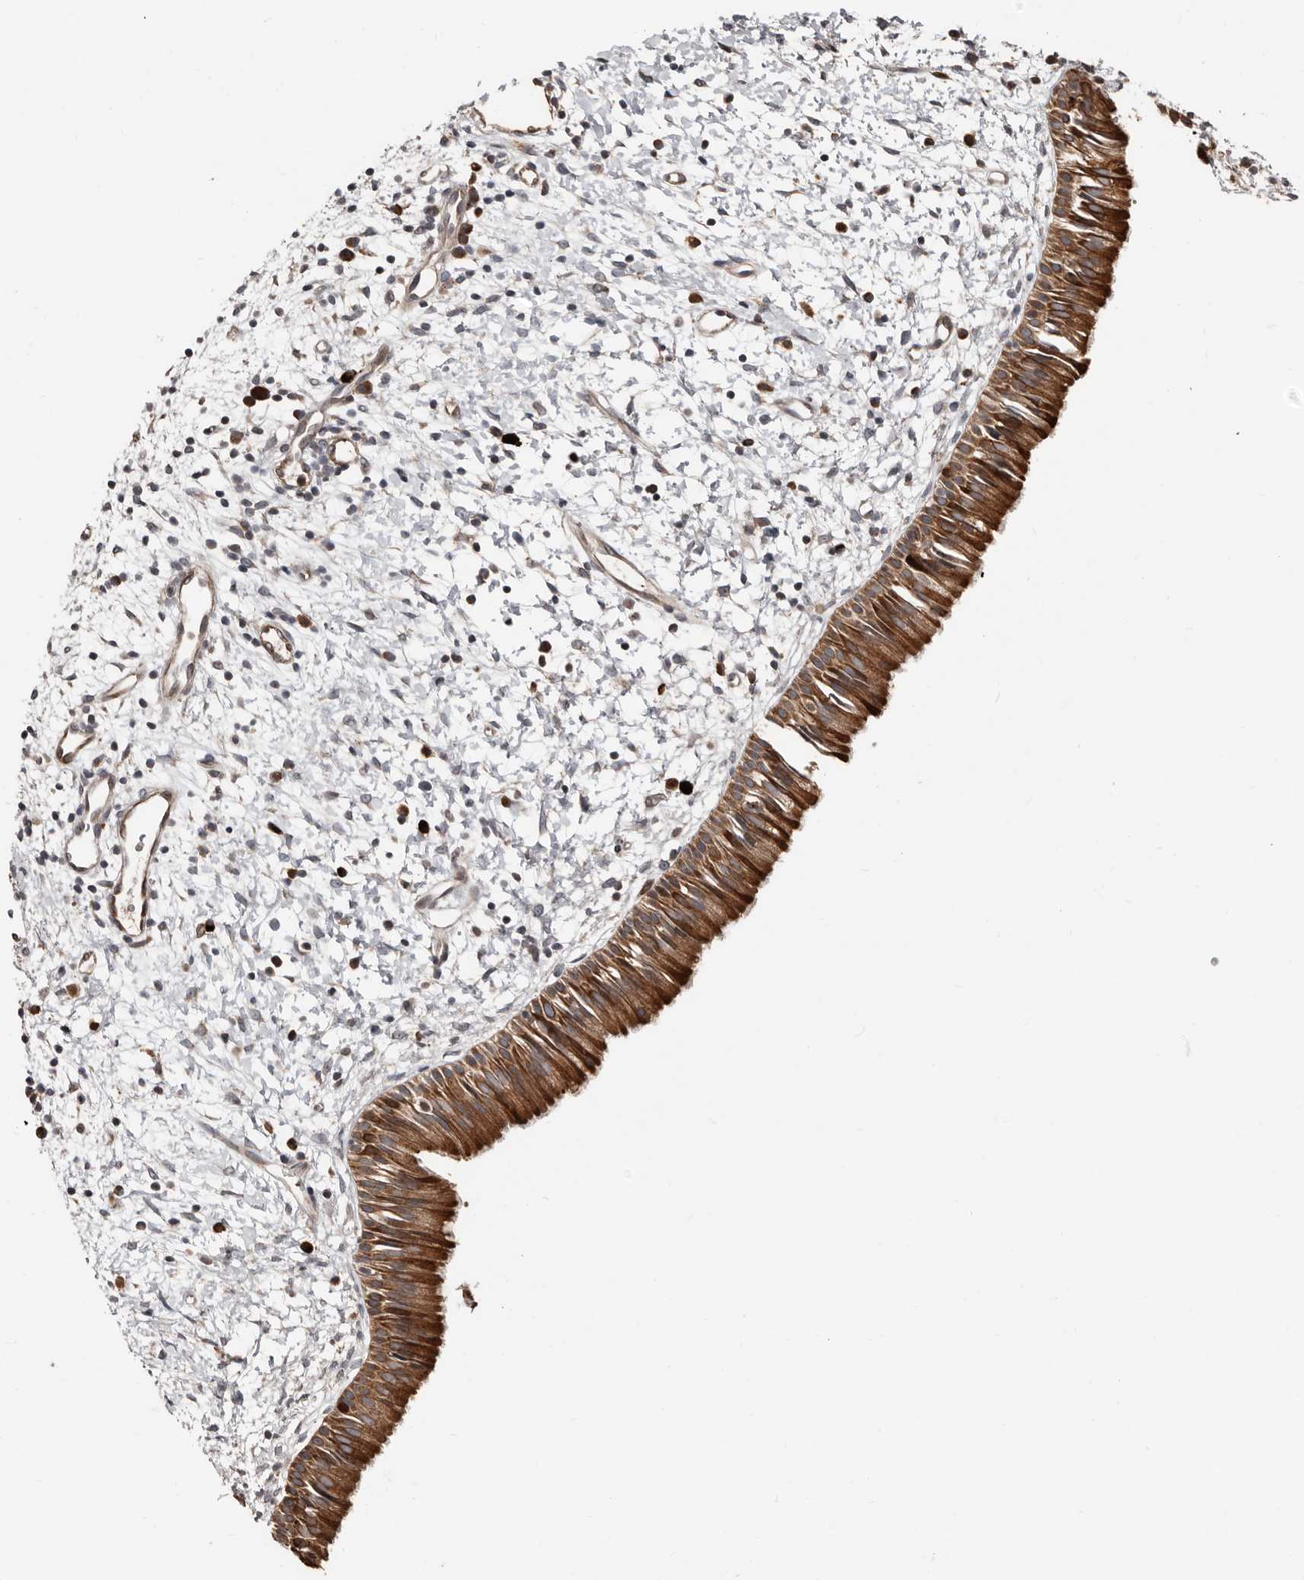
{"staining": {"intensity": "strong", "quantity": ">75%", "location": "cytoplasmic/membranous"}, "tissue": "nasopharynx", "cell_type": "Respiratory epithelial cells", "image_type": "normal", "snomed": [{"axis": "morphology", "description": "Normal tissue, NOS"}, {"axis": "topography", "description": "Nasopharynx"}], "caption": "The micrograph displays staining of normal nasopharynx, revealing strong cytoplasmic/membranous protein positivity (brown color) within respiratory epithelial cells.", "gene": "SMYD4", "patient": {"sex": "male", "age": 22}}